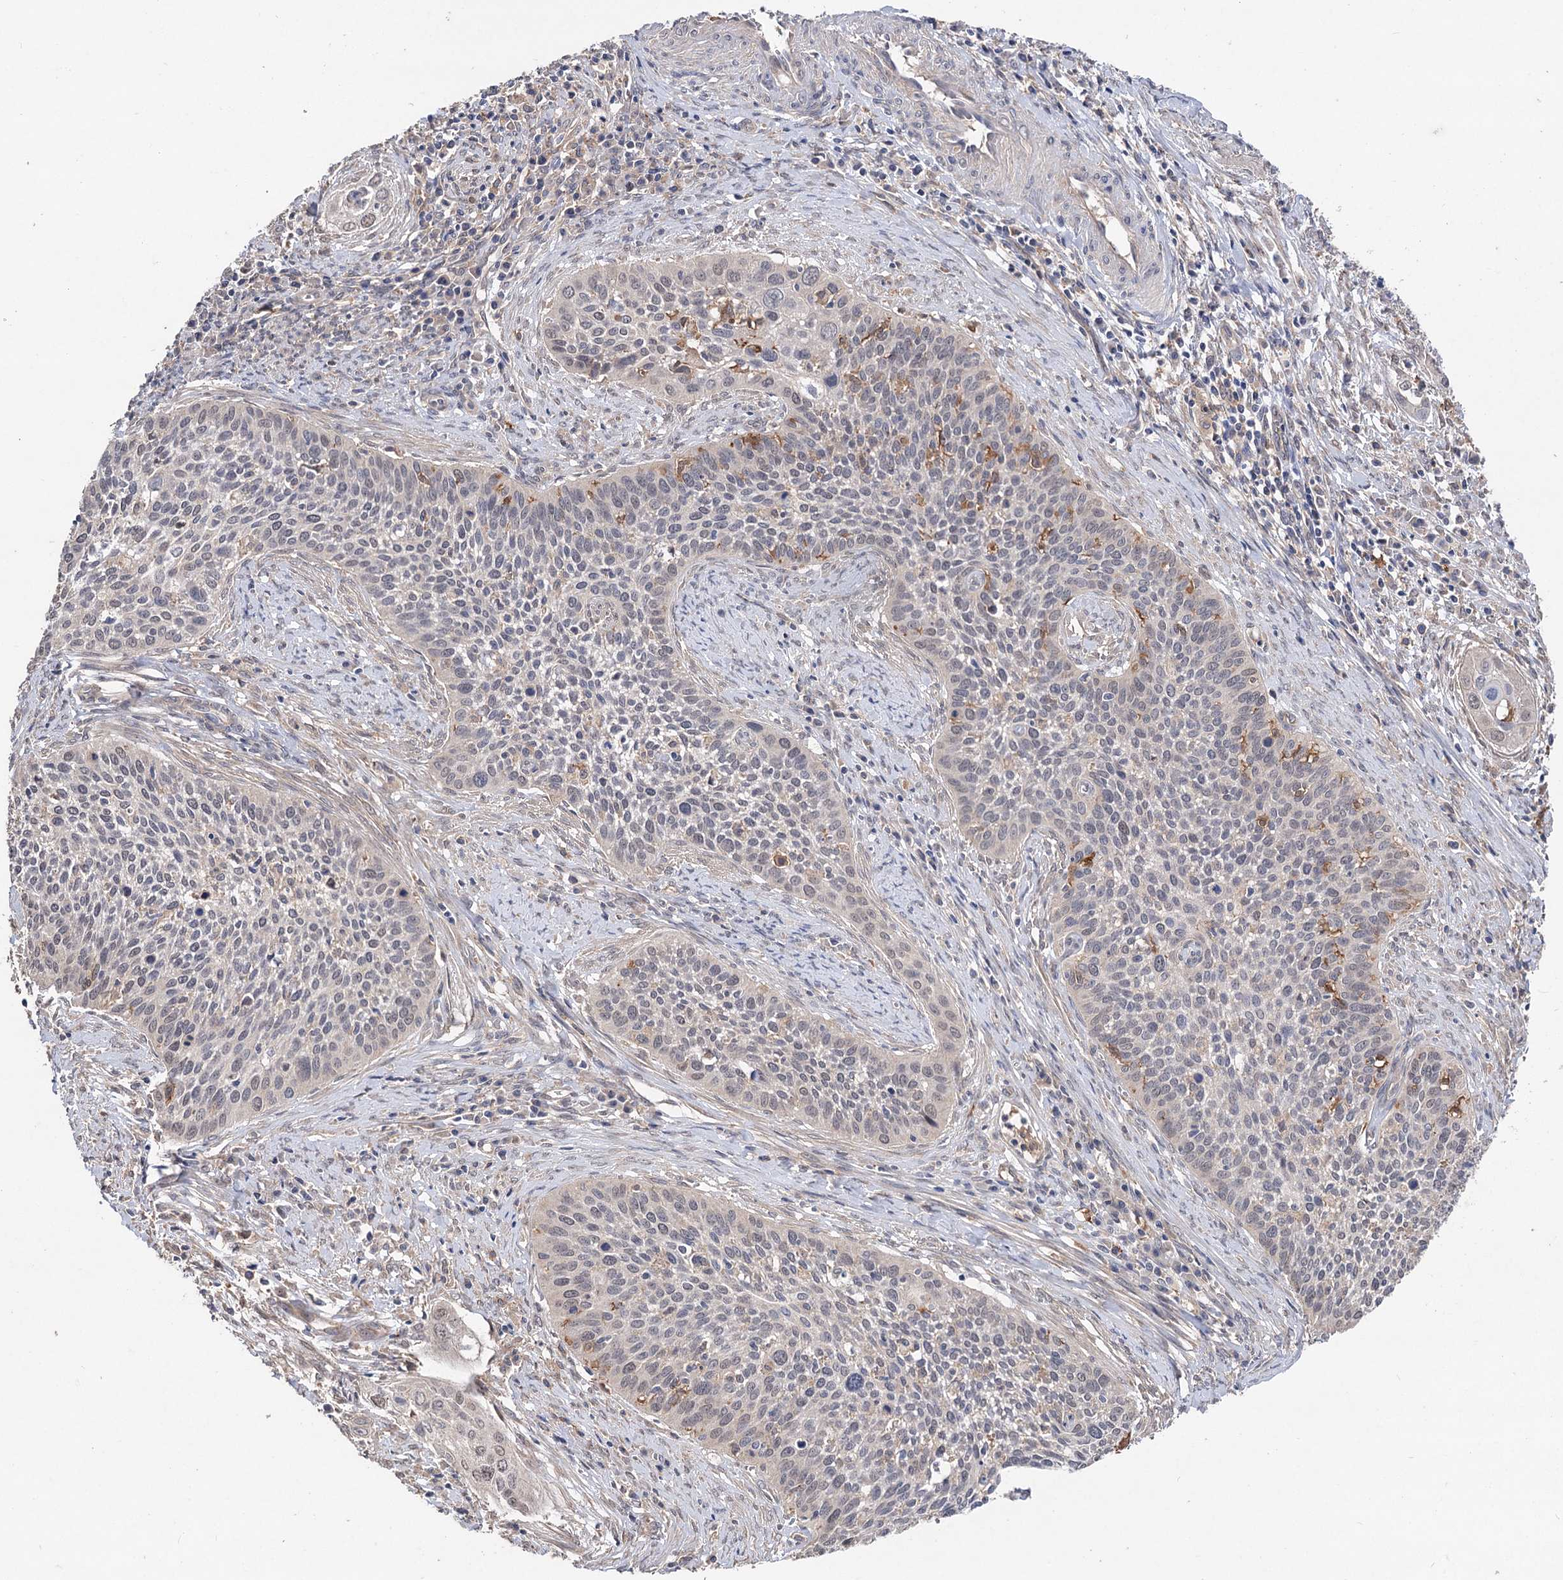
{"staining": {"intensity": "weak", "quantity": "25%-75%", "location": "nuclear"}, "tissue": "cervical cancer", "cell_type": "Tumor cells", "image_type": "cancer", "snomed": [{"axis": "morphology", "description": "Squamous cell carcinoma, NOS"}, {"axis": "topography", "description": "Cervix"}], "caption": "Cervical squamous cell carcinoma tissue reveals weak nuclear expression in approximately 25%-75% of tumor cells, visualized by immunohistochemistry.", "gene": "NUDCD2", "patient": {"sex": "female", "age": 34}}